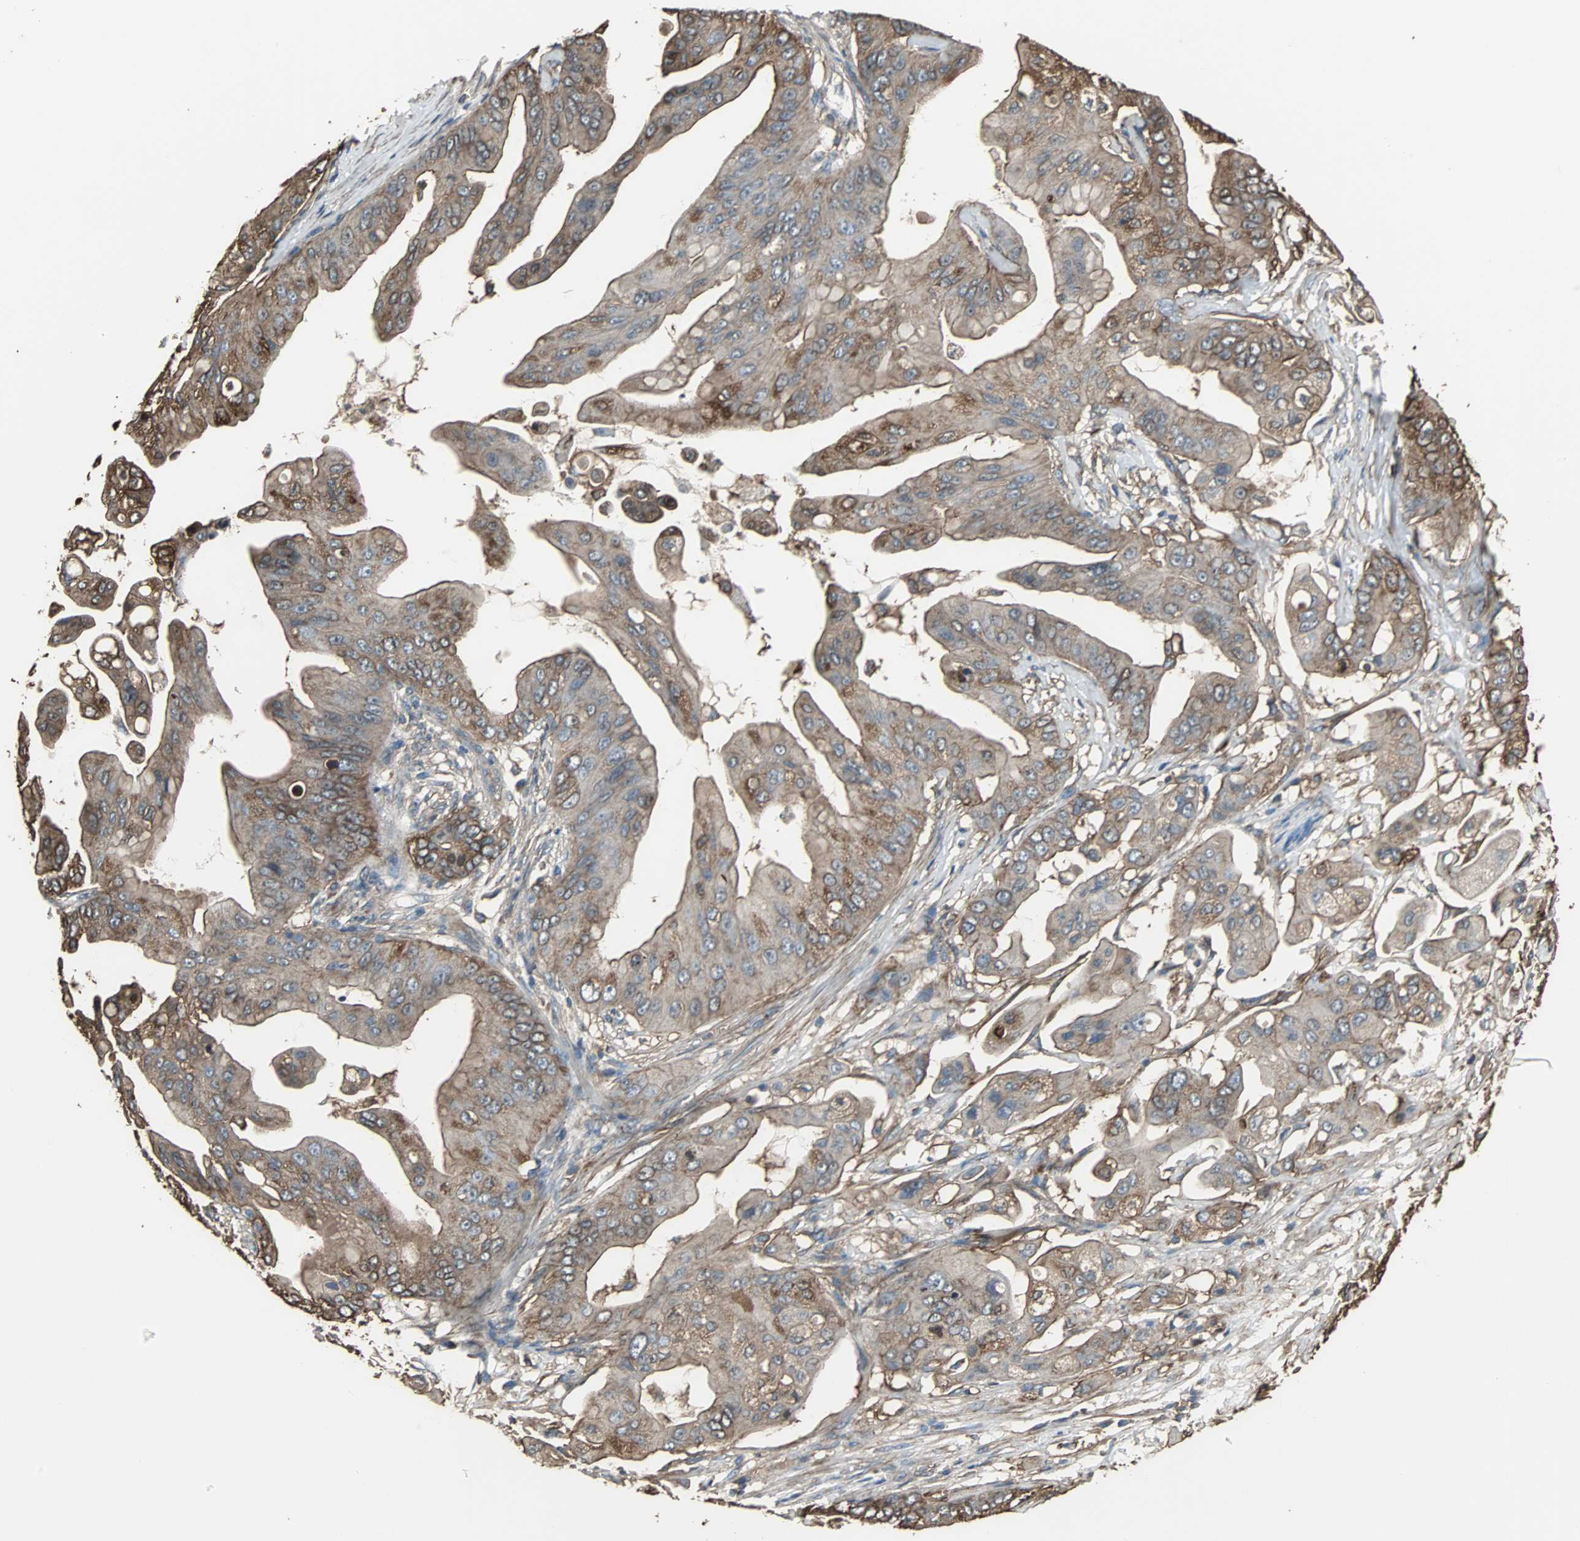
{"staining": {"intensity": "strong", "quantity": ">75%", "location": "cytoplasmic/membranous"}, "tissue": "pancreatic cancer", "cell_type": "Tumor cells", "image_type": "cancer", "snomed": [{"axis": "morphology", "description": "Adenocarcinoma, NOS"}, {"axis": "topography", "description": "Pancreas"}], "caption": "This is an image of immunohistochemistry staining of pancreatic cancer (adenocarcinoma), which shows strong expression in the cytoplasmic/membranous of tumor cells.", "gene": "ACTN1", "patient": {"sex": "female", "age": 75}}